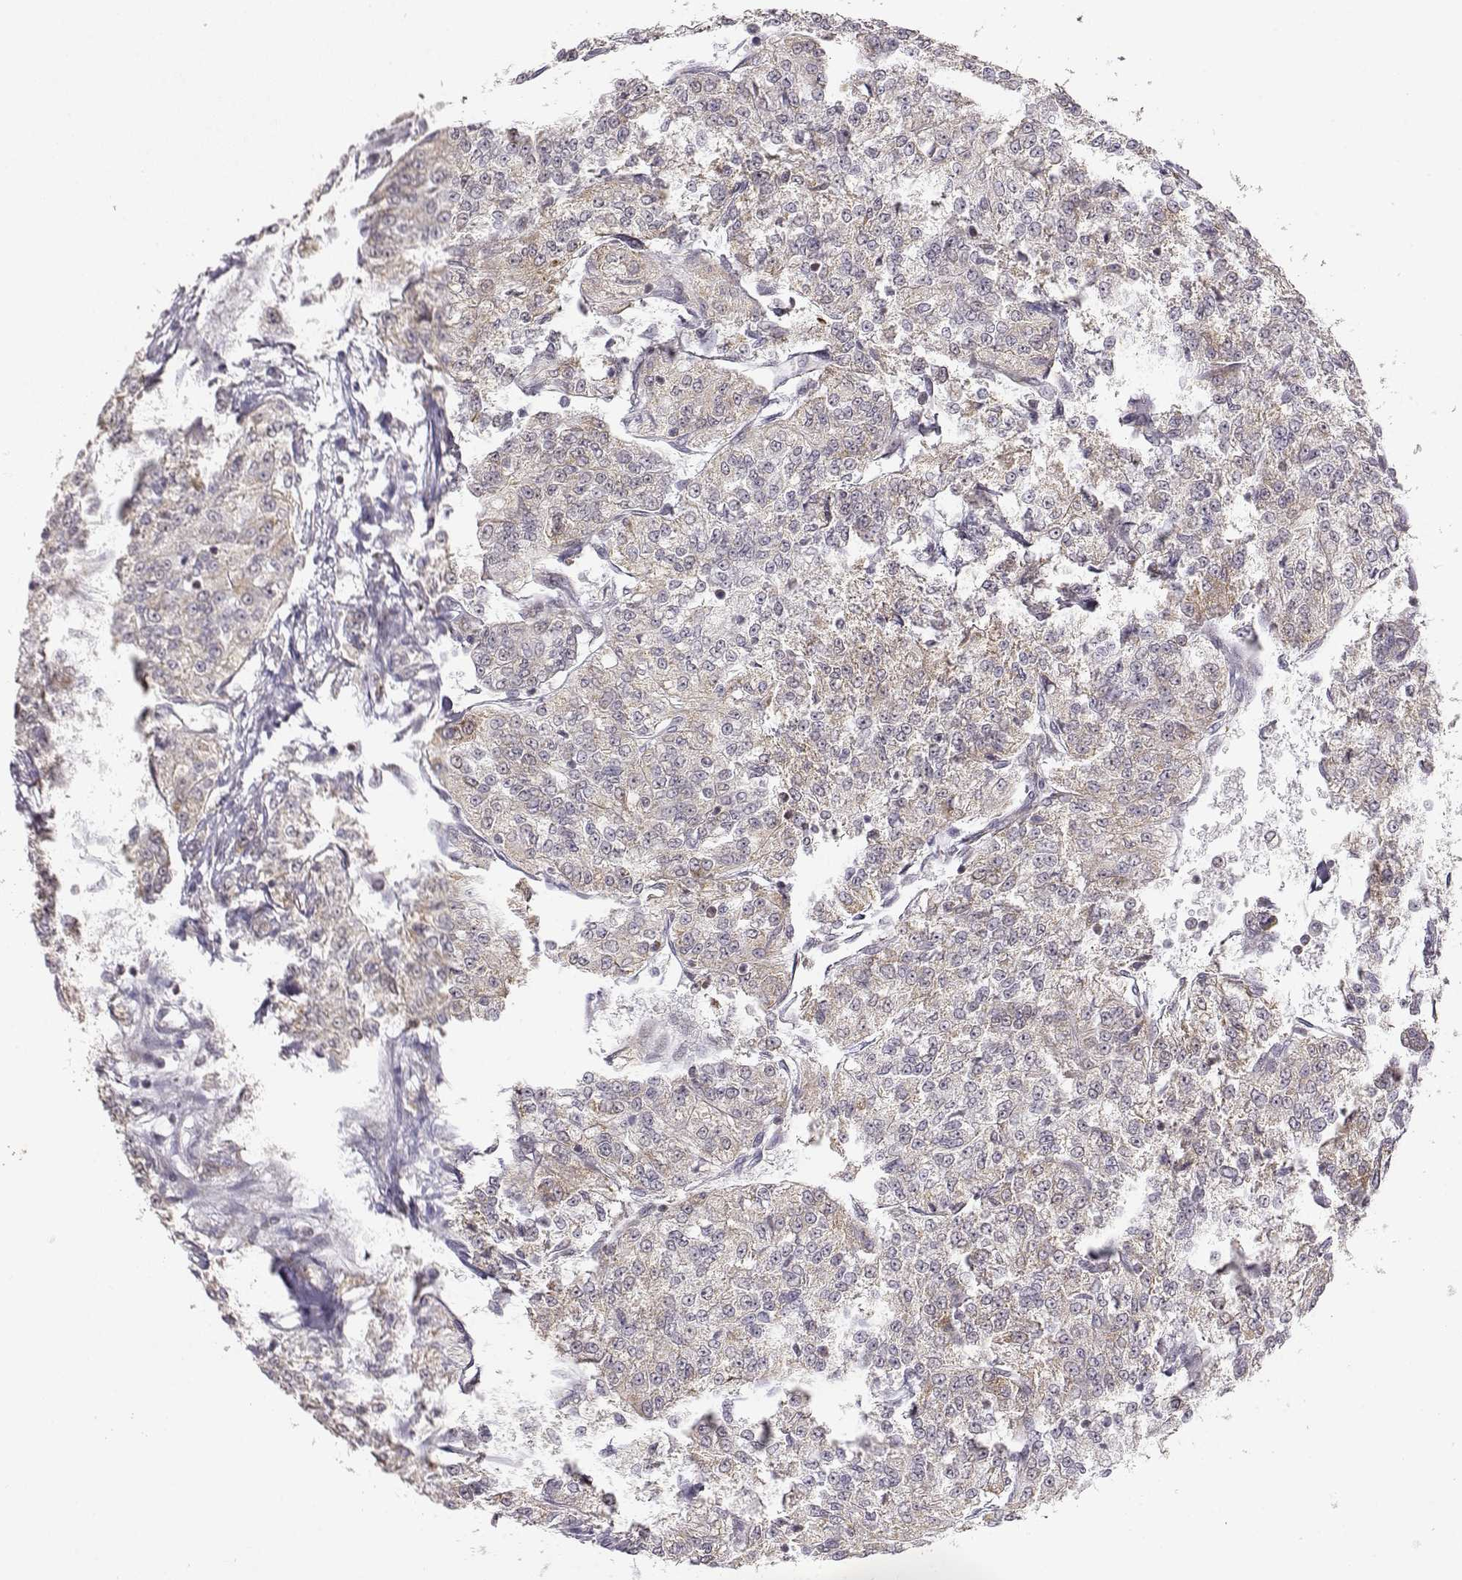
{"staining": {"intensity": "weak", "quantity": ">75%", "location": "cytoplasmic/membranous"}, "tissue": "renal cancer", "cell_type": "Tumor cells", "image_type": "cancer", "snomed": [{"axis": "morphology", "description": "Adenocarcinoma, NOS"}, {"axis": "topography", "description": "Kidney"}], "caption": "Renal cancer was stained to show a protein in brown. There is low levels of weak cytoplasmic/membranous positivity in approximately >75% of tumor cells.", "gene": "EXOG", "patient": {"sex": "female", "age": 63}}